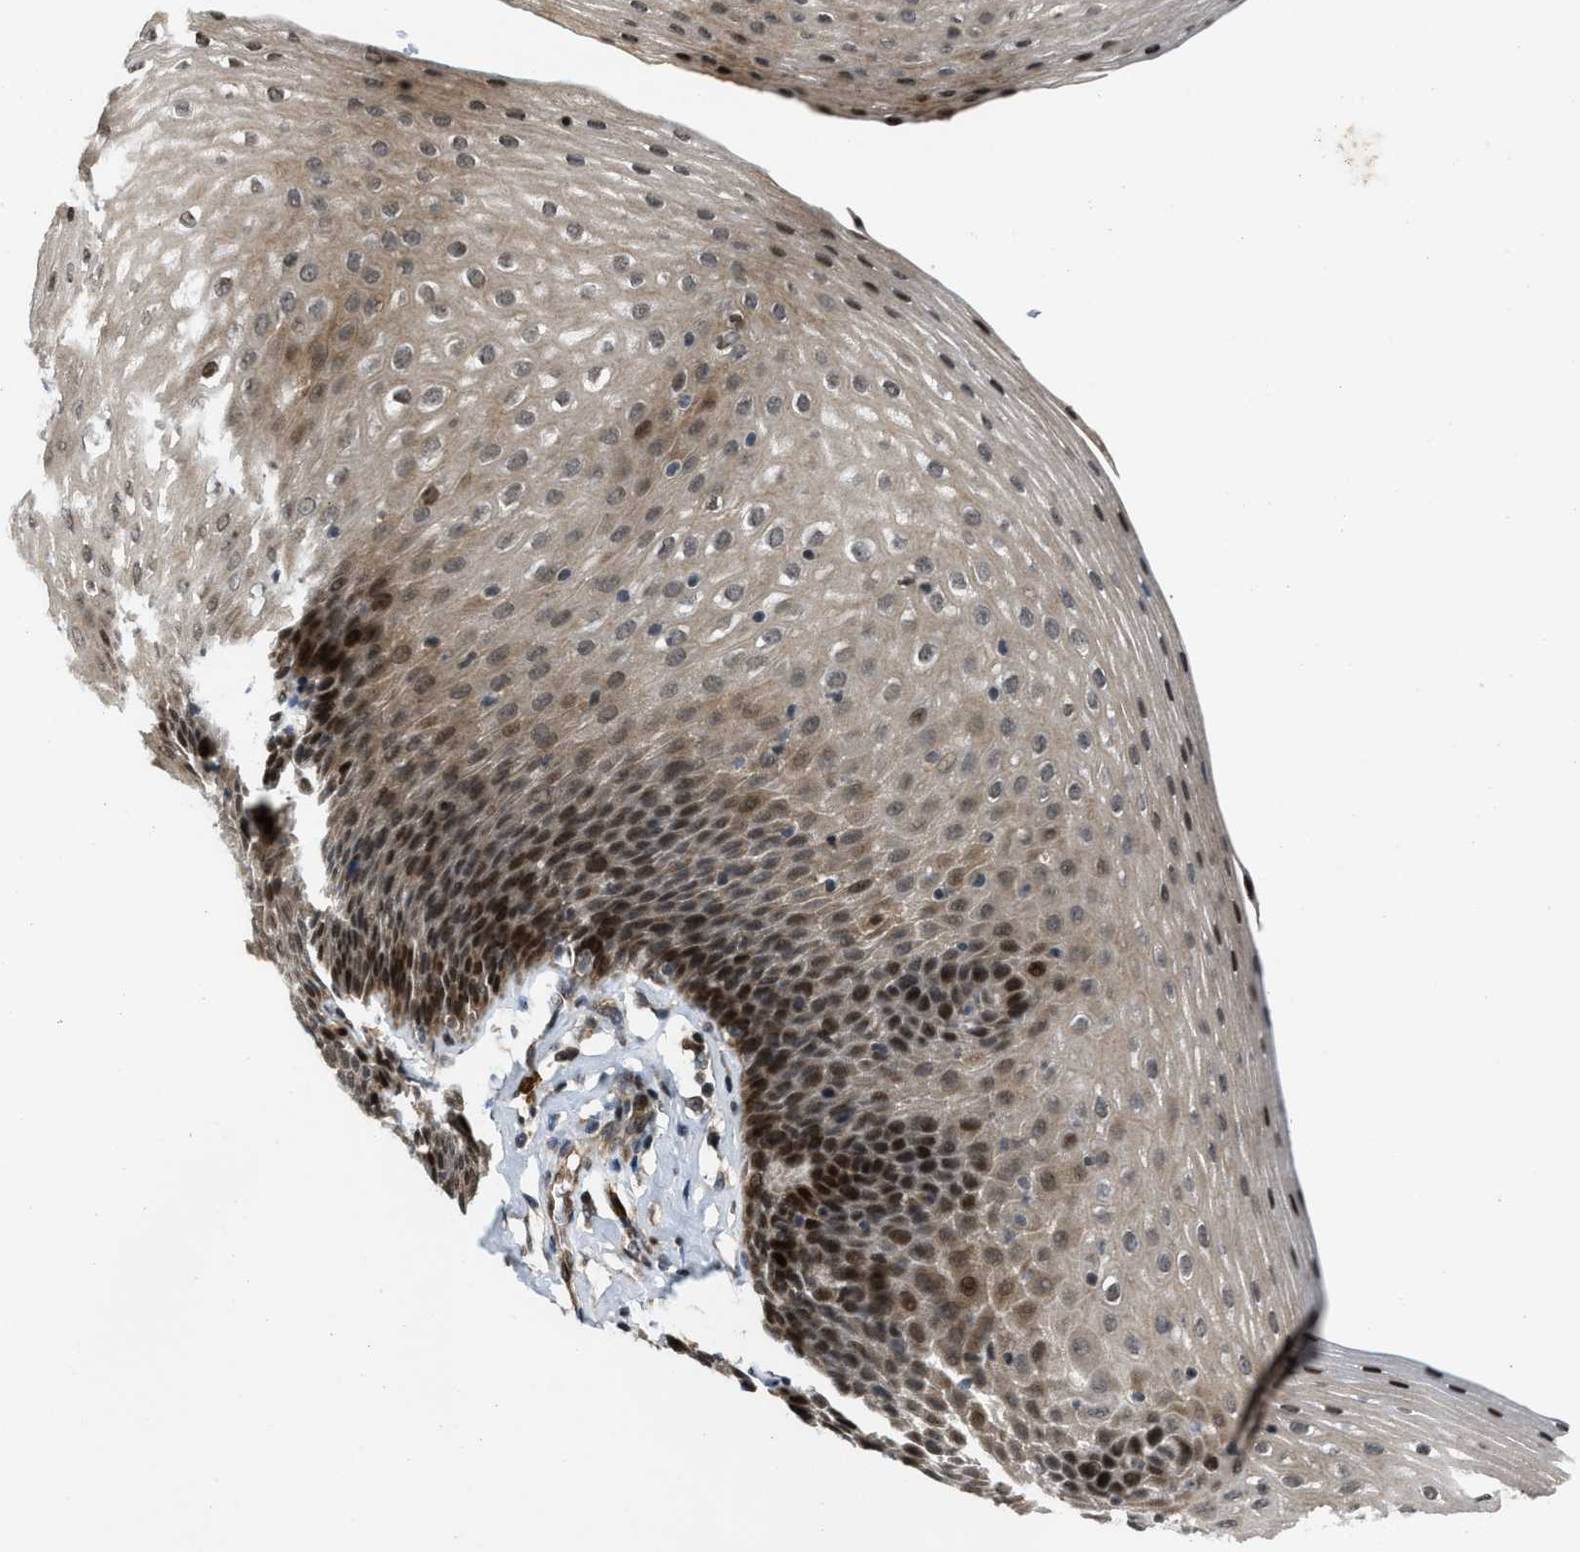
{"staining": {"intensity": "strong", "quantity": ">75%", "location": "cytoplasmic/membranous,nuclear"}, "tissue": "esophagus", "cell_type": "Squamous epithelial cells", "image_type": "normal", "snomed": [{"axis": "morphology", "description": "Normal tissue, NOS"}, {"axis": "topography", "description": "Esophagus"}], "caption": "Squamous epithelial cells exhibit high levels of strong cytoplasmic/membranous,nuclear staining in about >75% of cells in benign human esophagus.", "gene": "SERTAD2", "patient": {"sex": "female", "age": 61}}